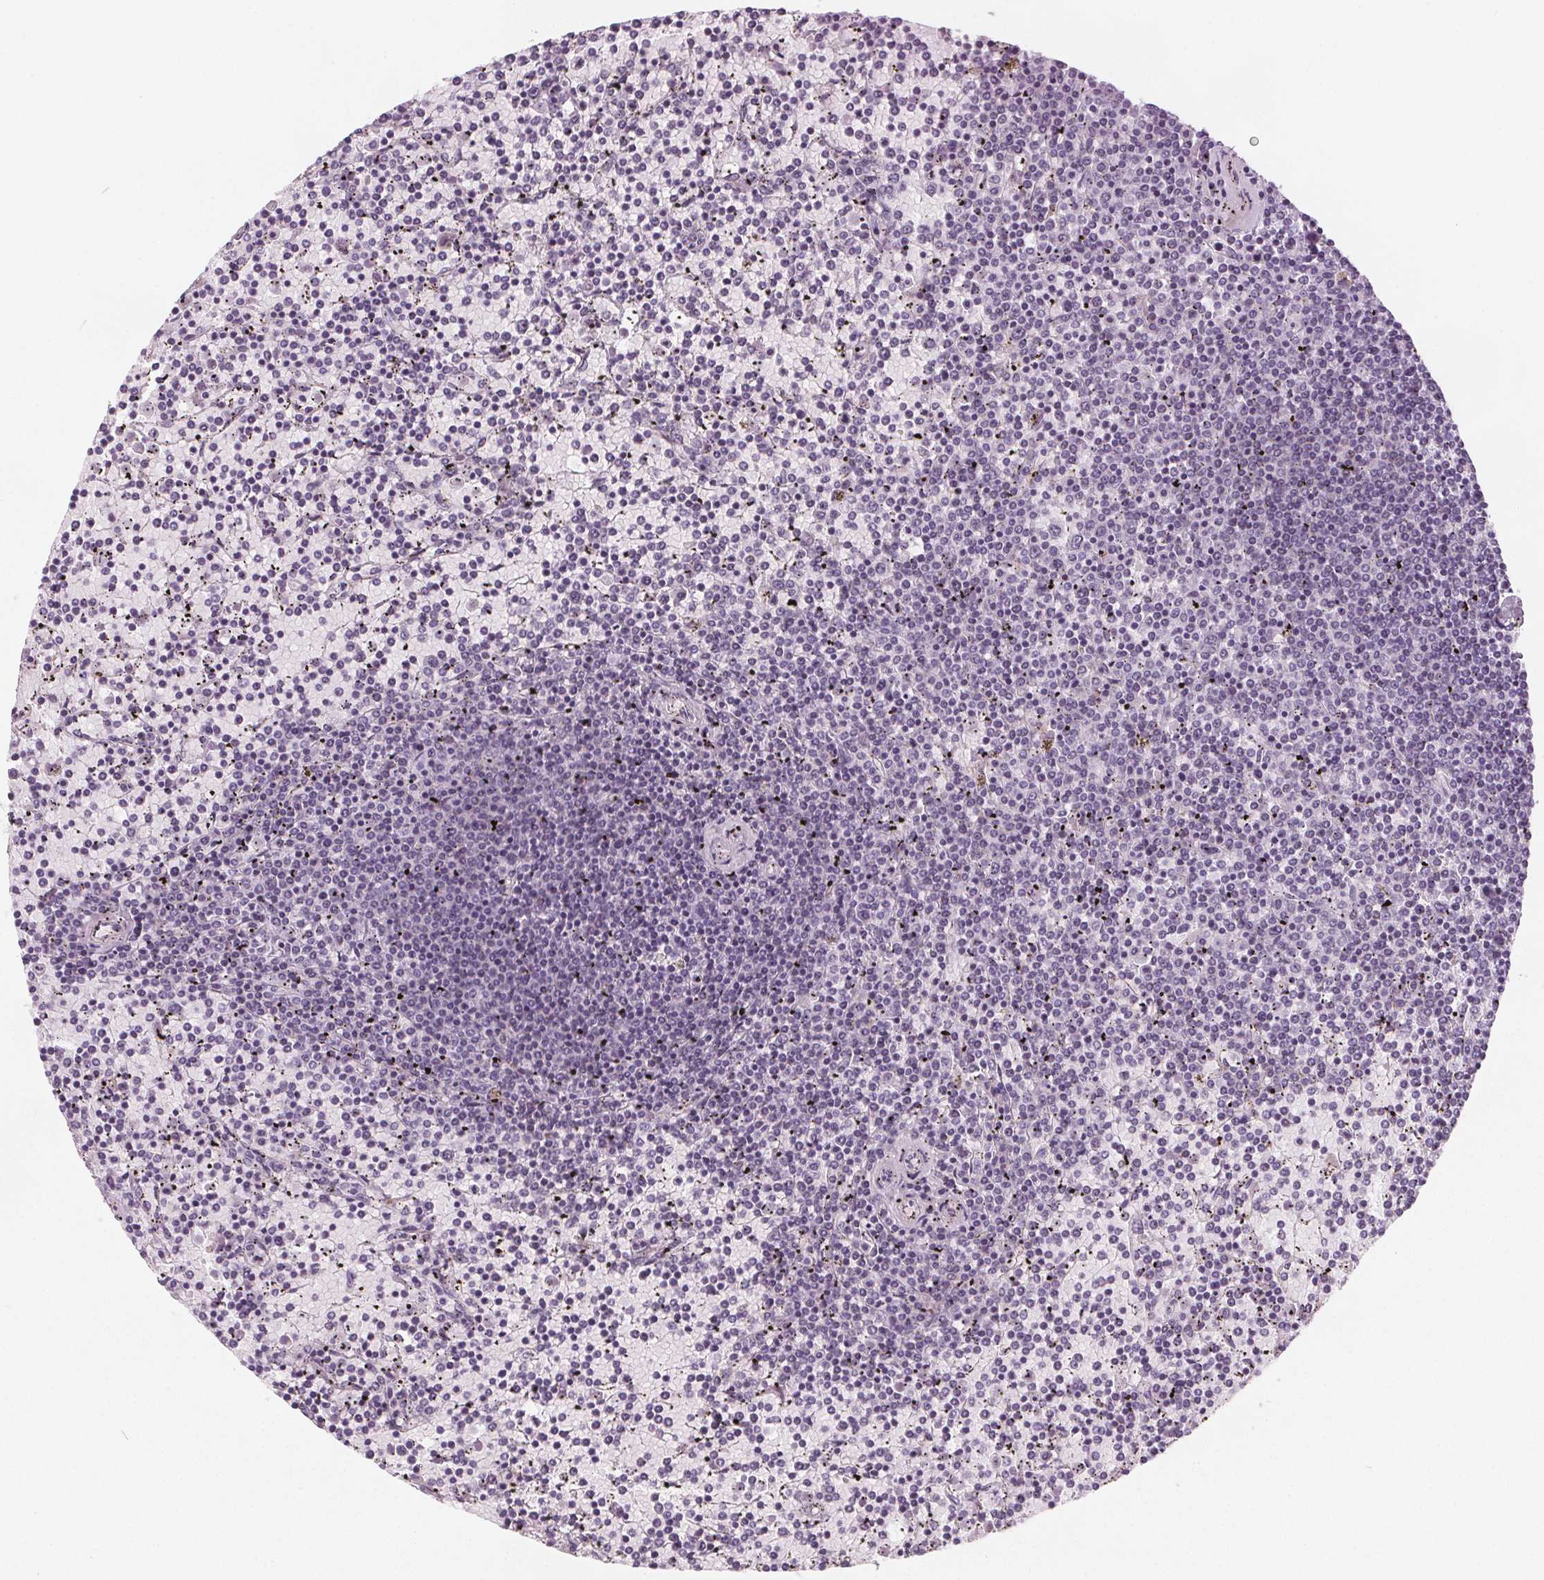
{"staining": {"intensity": "negative", "quantity": "none", "location": "none"}, "tissue": "lymphoma", "cell_type": "Tumor cells", "image_type": "cancer", "snomed": [{"axis": "morphology", "description": "Malignant lymphoma, non-Hodgkin's type, Low grade"}, {"axis": "topography", "description": "Spleen"}], "caption": "Lymphoma stained for a protein using immunohistochemistry demonstrates no staining tumor cells.", "gene": "SLC5A12", "patient": {"sex": "female", "age": 77}}